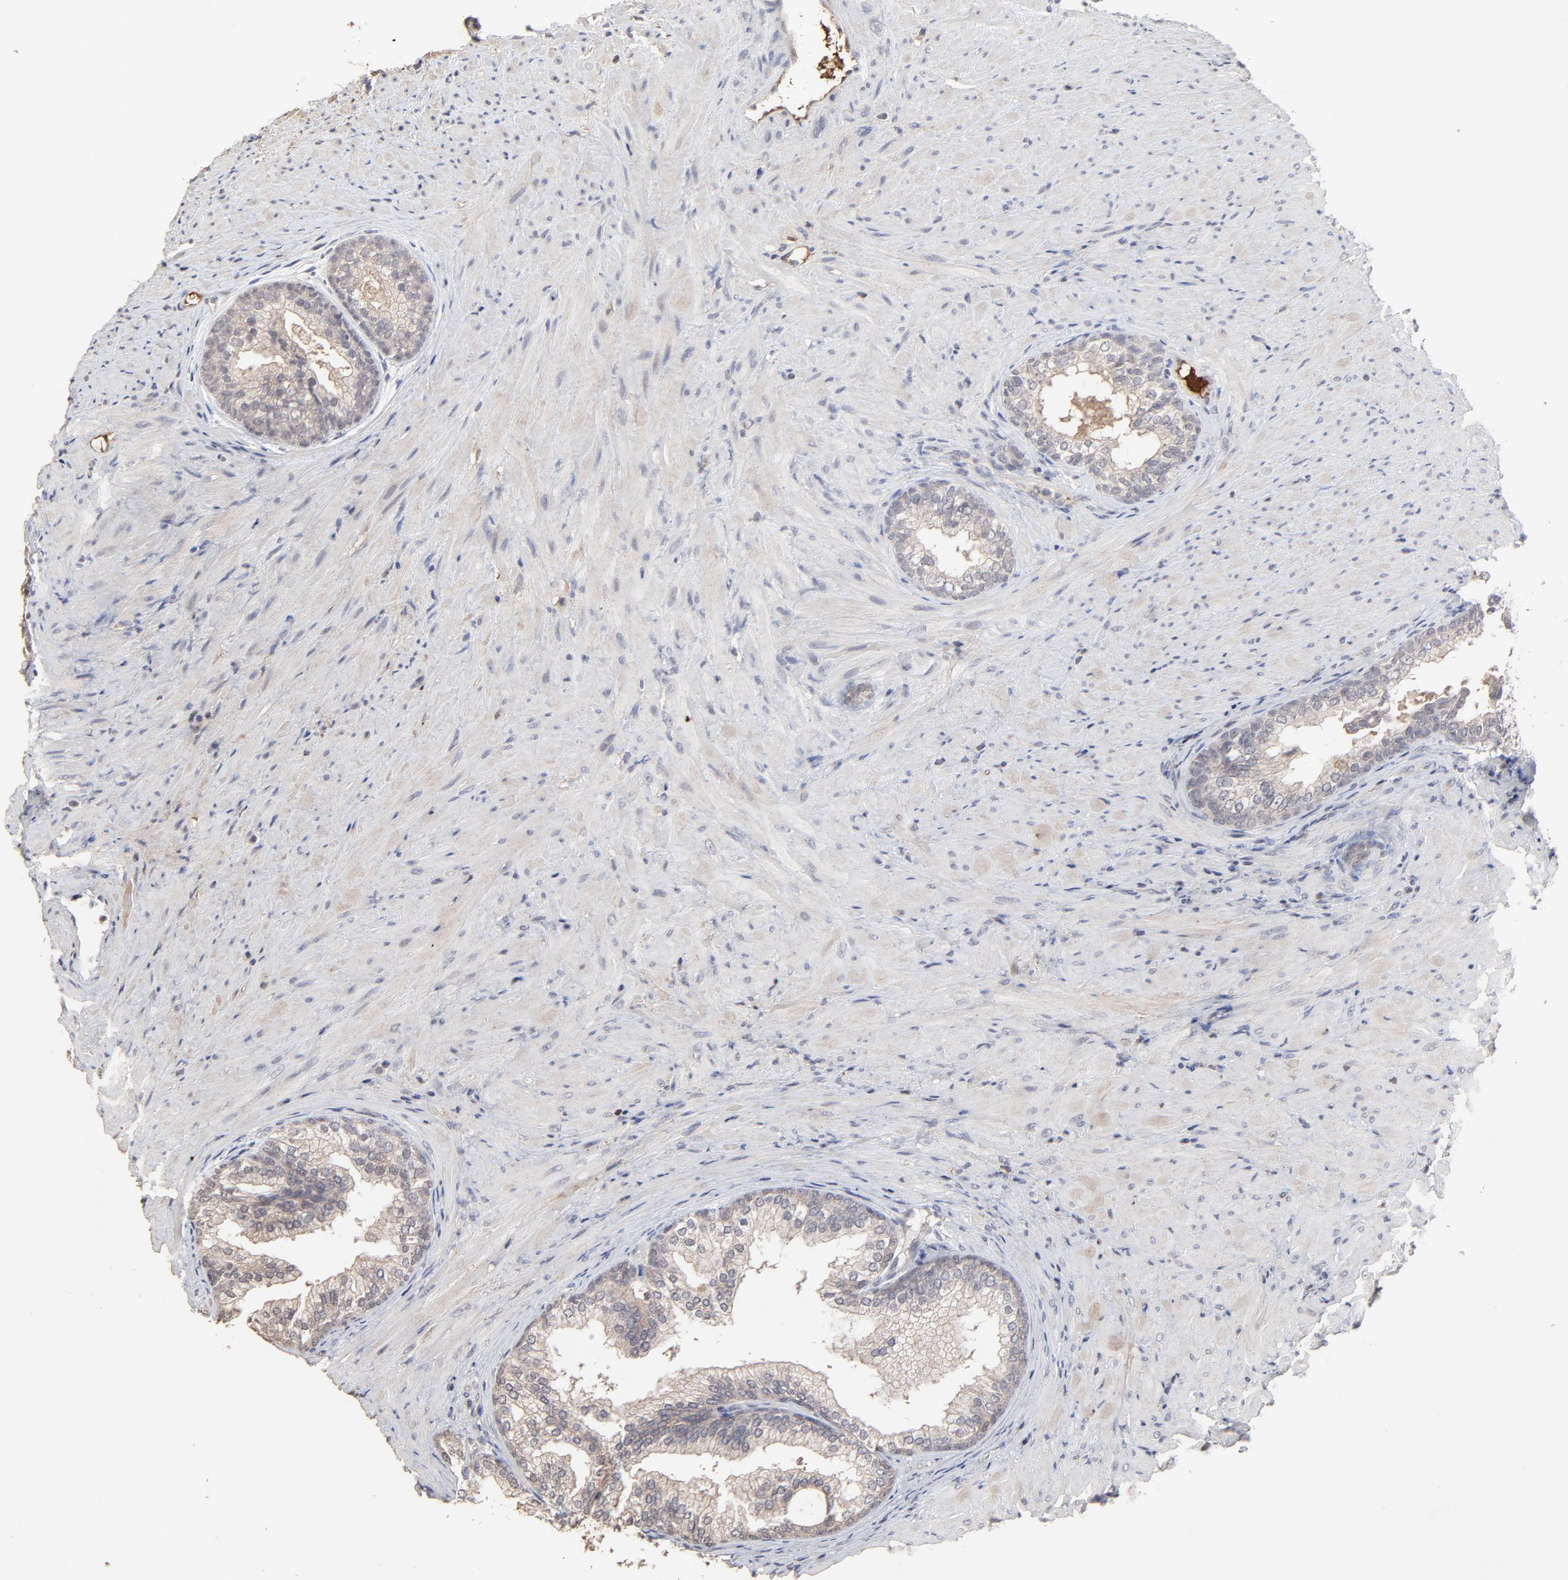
{"staining": {"intensity": "weak", "quantity": "<25%", "location": "cytoplasmic/membranous"}, "tissue": "prostate", "cell_type": "Glandular cells", "image_type": "normal", "snomed": [{"axis": "morphology", "description": "Normal tissue, NOS"}, {"axis": "topography", "description": "Prostate"}], "caption": "IHC histopathology image of benign human prostate stained for a protein (brown), which displays no expression in glandular cells. (DAB (3,3'-diaminobenzidine) immunohistochemistry visualized using brightfield microscopy, high magnification).", "gene": "VPREB3", "patient": {"sex": "male", "age": 76}}